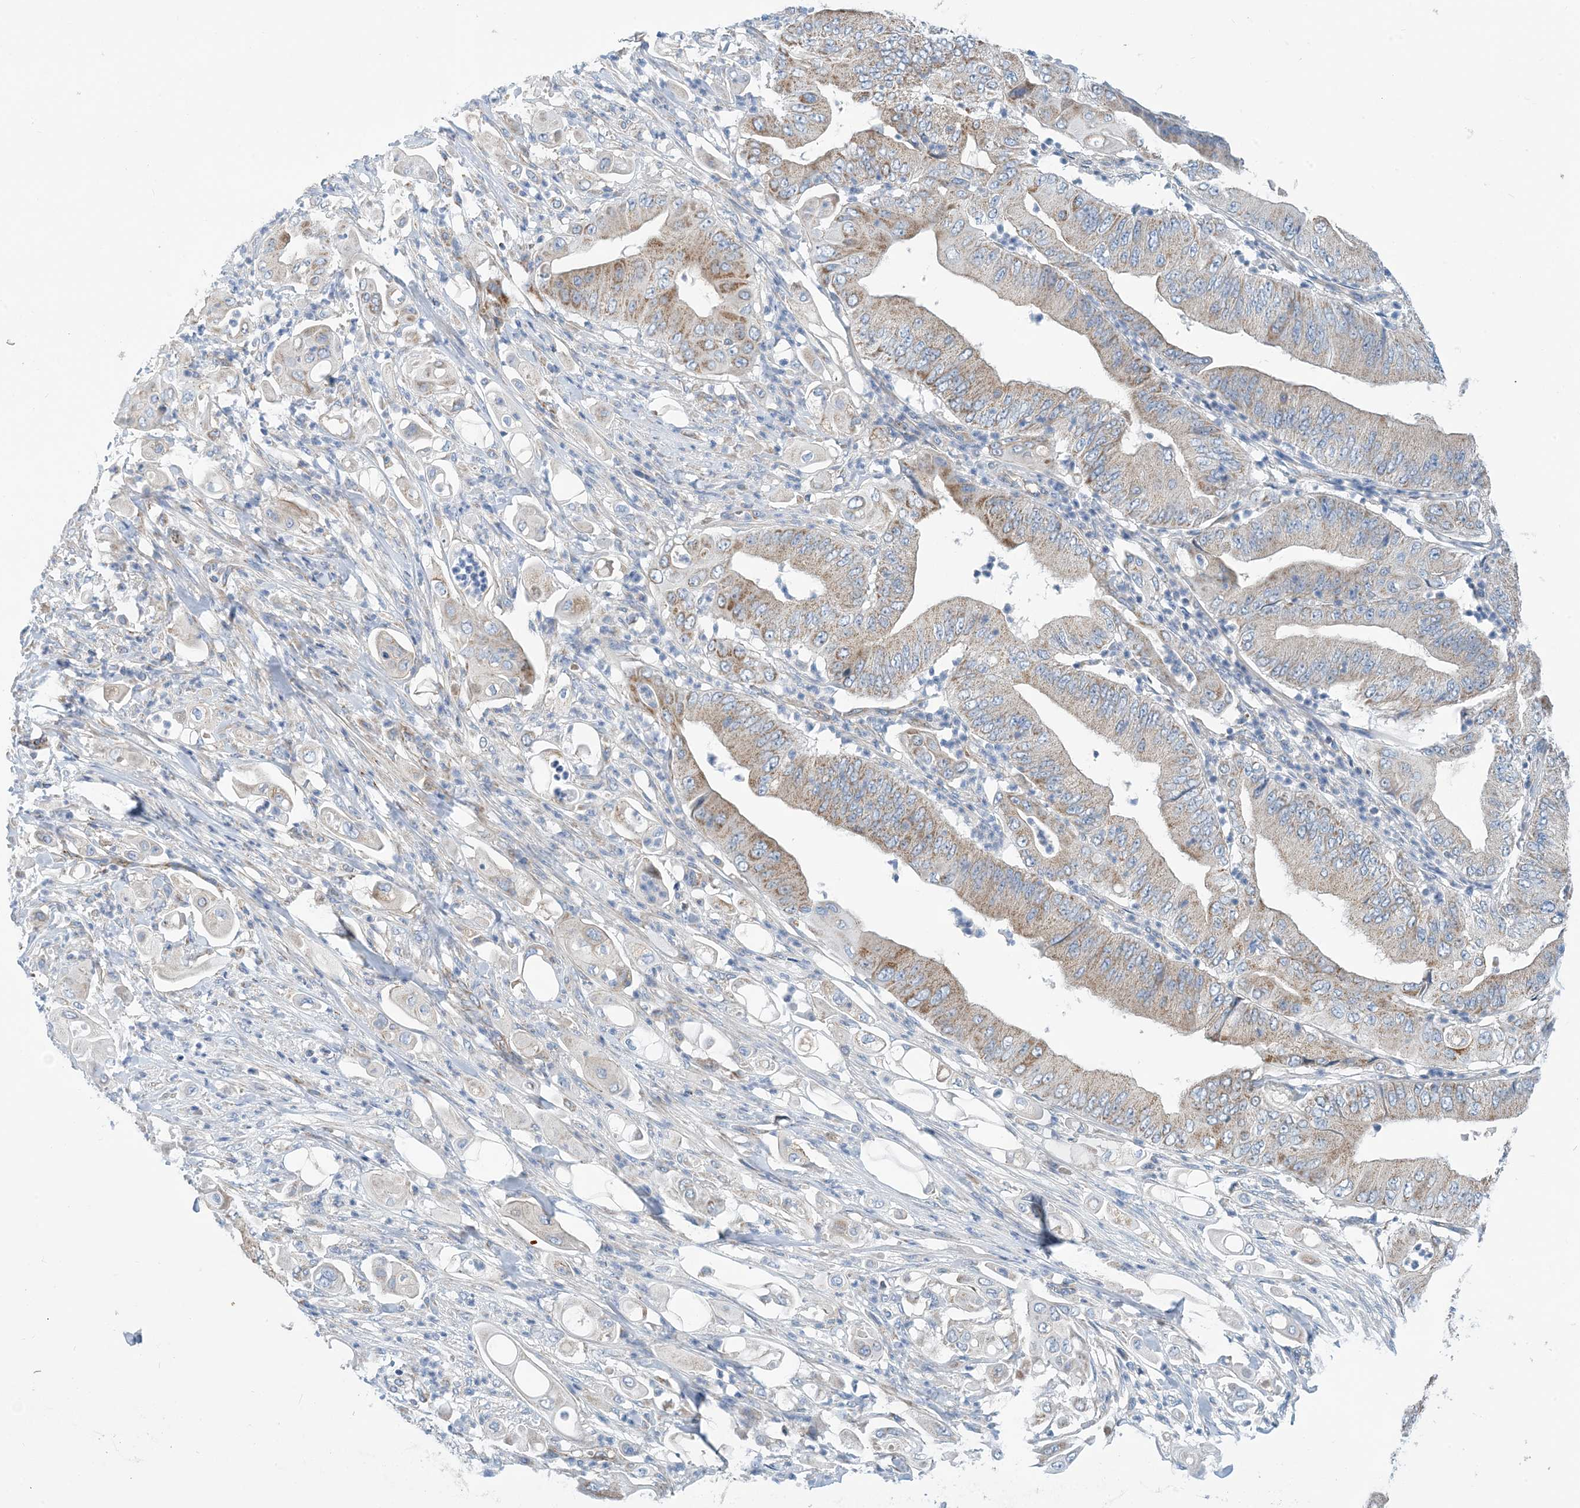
{"staining": {"intensity": "moderate", "quantity": "25%-75%", "location": "cytoplasmic/membranous"}, "tissue": "pancreatic cancer", "cell_type": "Tumor cells", "image_type": "cancer", "snomed": [{"axis": "morphology", "description": "Adenocarcinoma, NOS"}, {"axis": "topography", "description": "Pancreas"}], "caption": "Protein staining demonstrates moderate cytoplasmic/membranous expression in about 25%-75% of tumor cells in pancreatic adenocarcinoma. (DAB IHC with brightfield microscopy, high magnification).", "gene": "PHOSPHO2", "patient": {"sex": "female", "age": 77}}